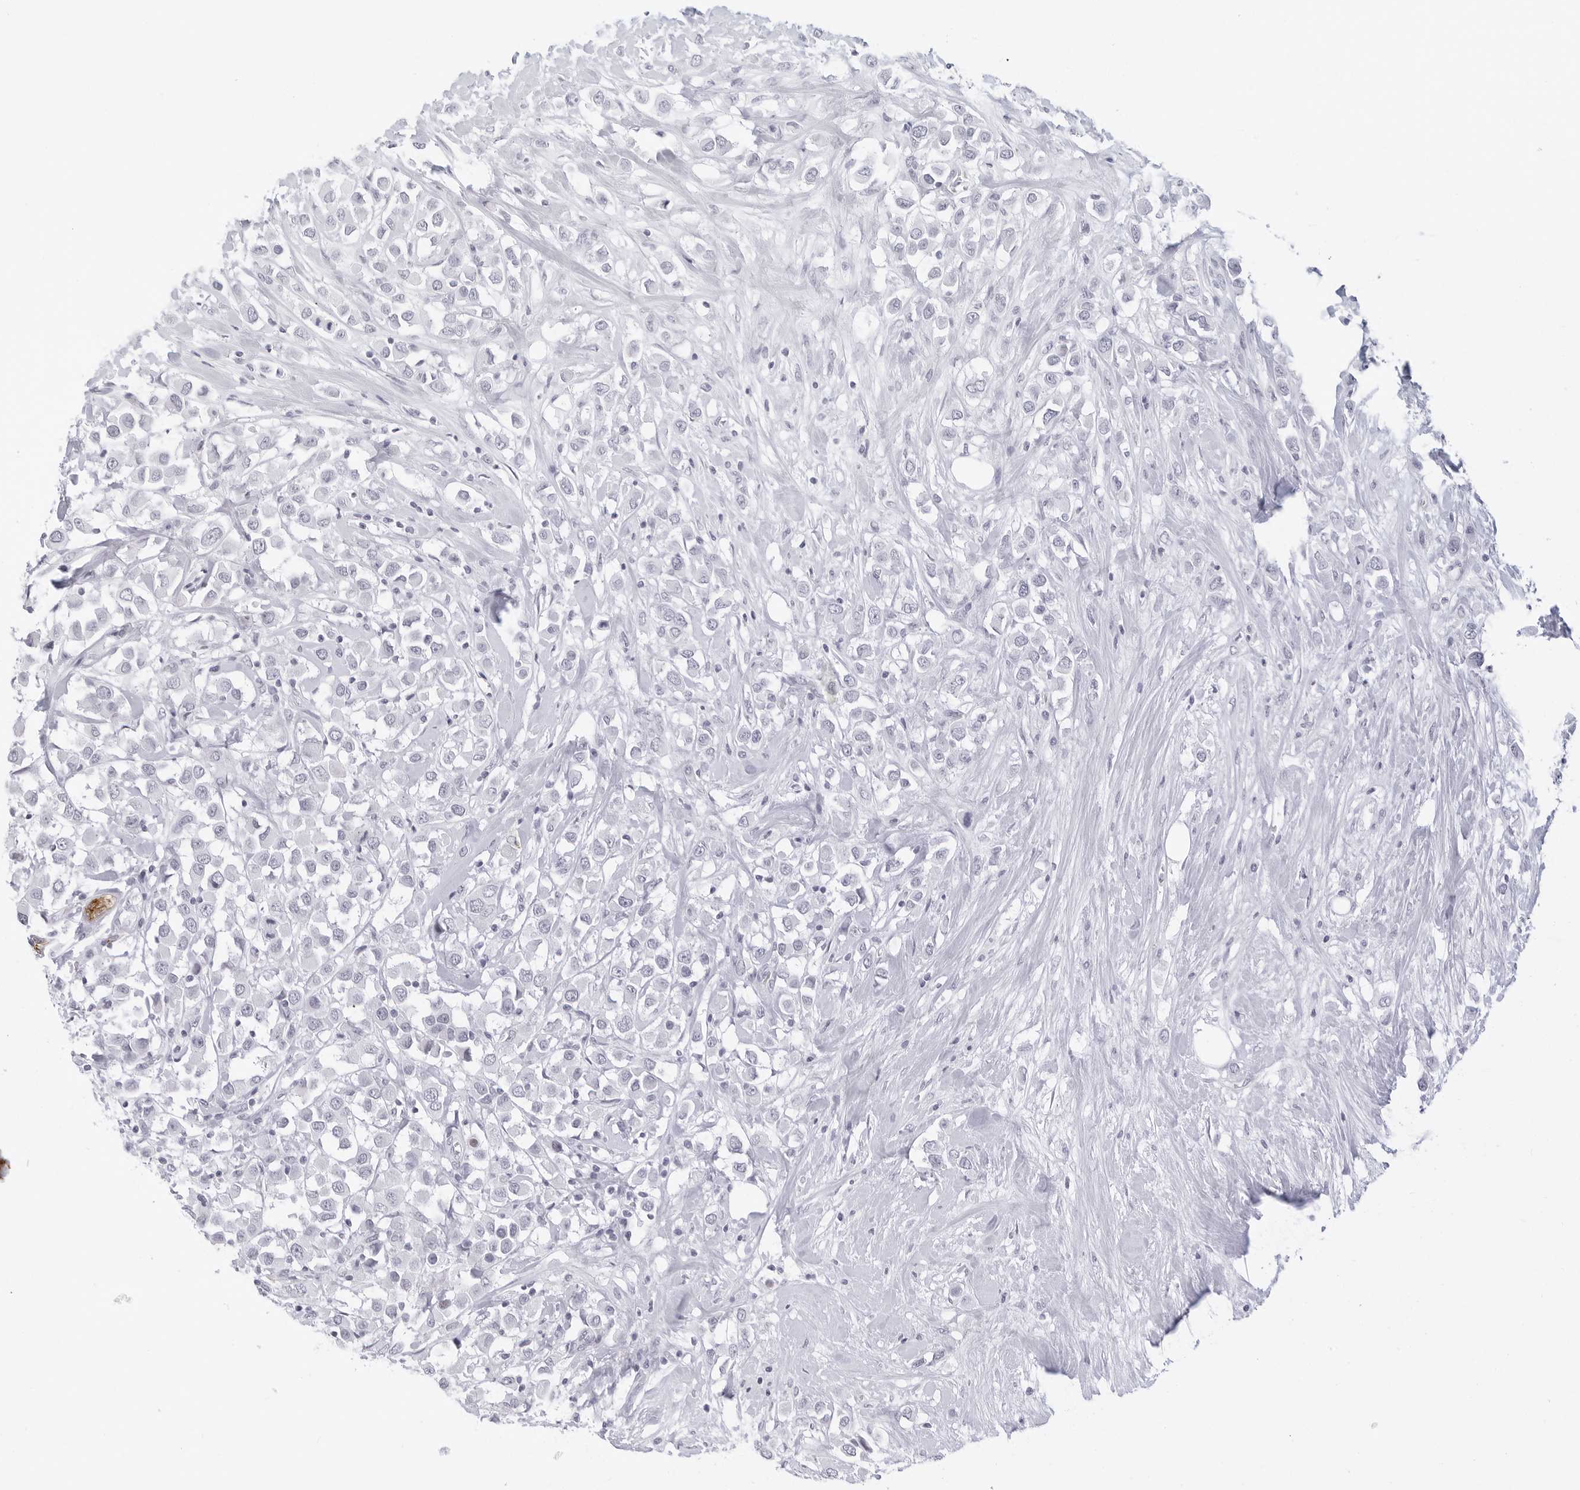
{"staining": {"intensity": "negative", "quantity": "none", "location": "none"}, "tissue": "breast cancer", "cell_type": "Tumor cells", "image_type": "cancer", "snomed": [{"axis": "morphology", "description": "Duct carcinoma"}, {"axis": "topography", "description": "Breast"}], "caption": "Tumor cells are negative for protein expression in human breast cancer (infiltrating ductal carcinoma).", "gene": "CDH1", "patient": {"sex": "female", "age": 61}}